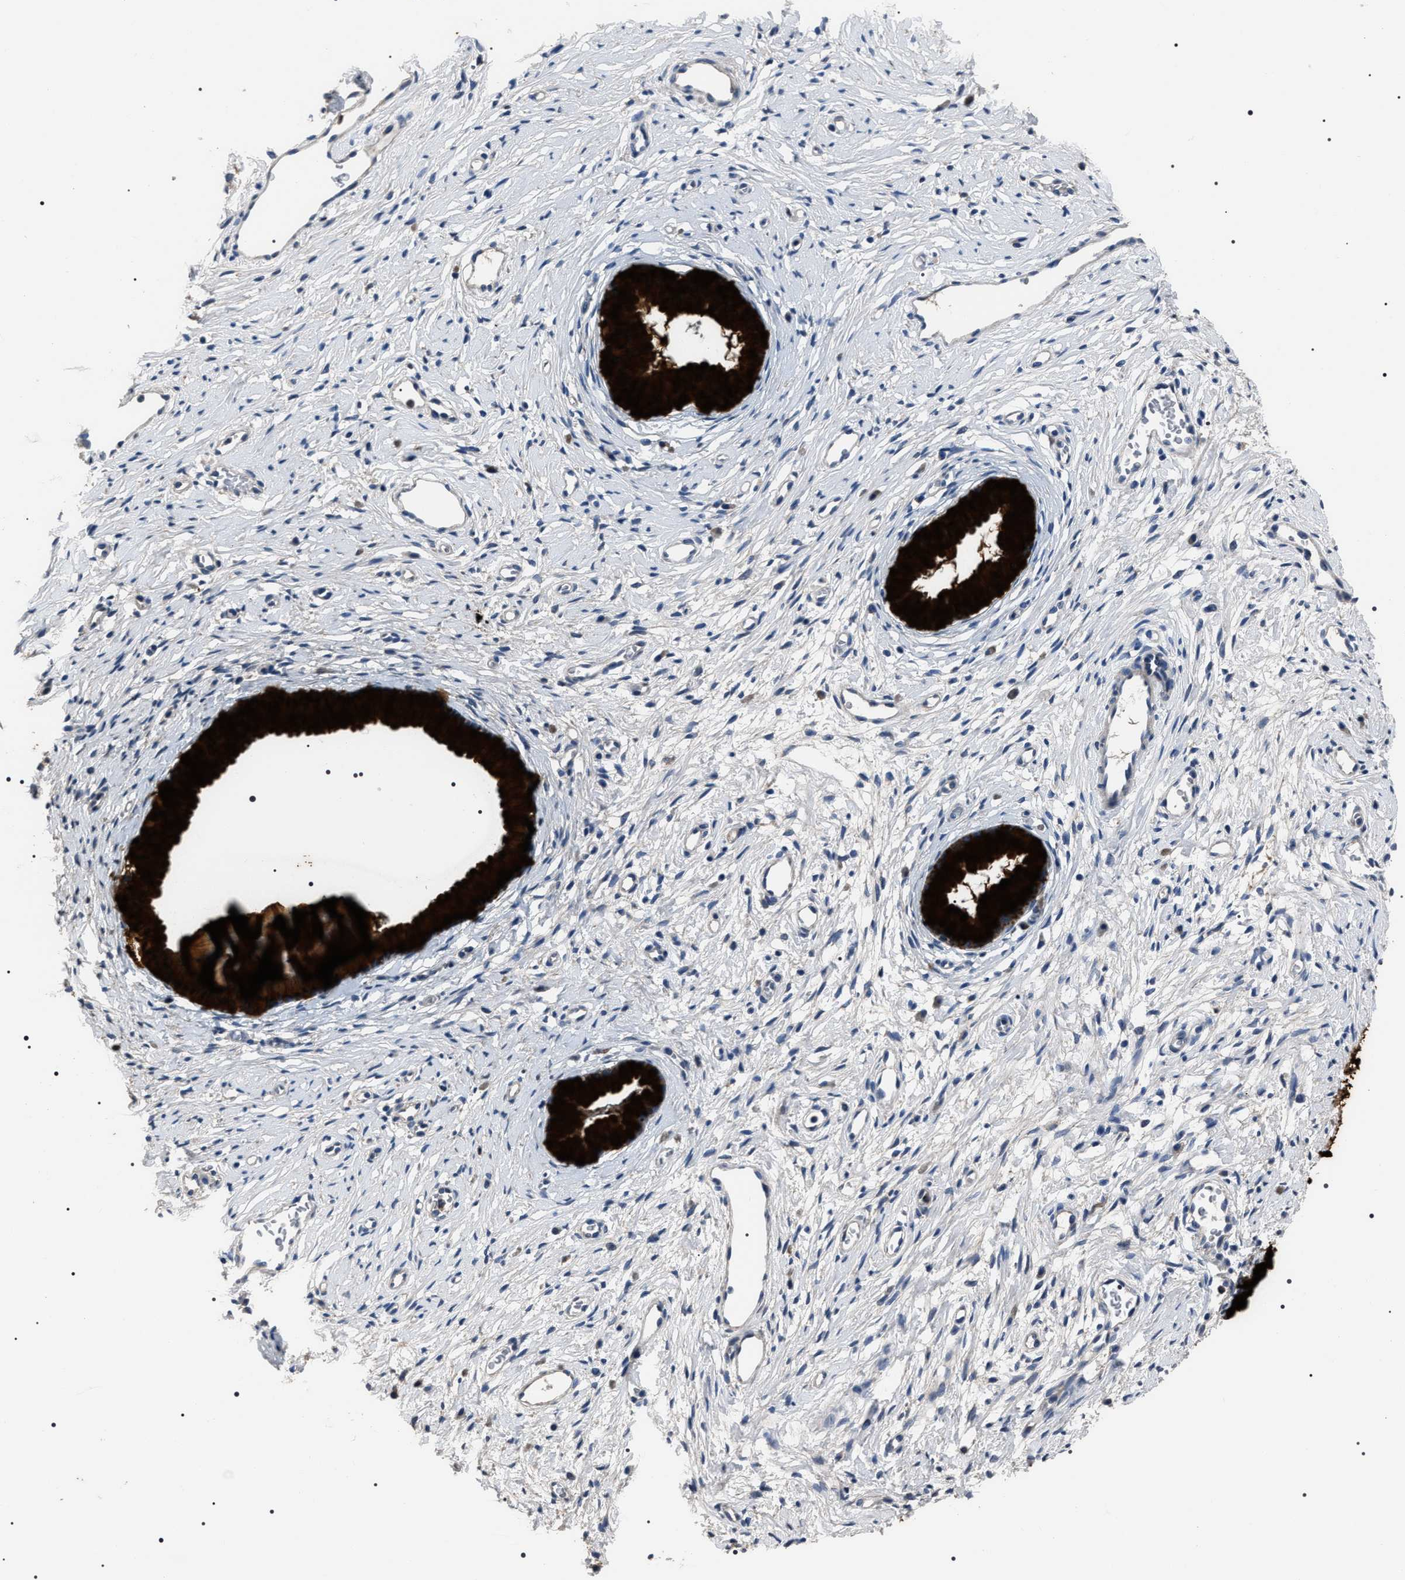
{"staining": {"intensity": "strong", "quantity": ">75%", "location": "cytoplasmic/membranous"}, "tissue": "cervix", "cell_type": "Glandular cells", "image_type": "normal", "snomed": [{"axis": "morphology", "description": "Normal tissue, NOS"}, {"axis": "topography", "description": "Cervix"}], "caption": "Brown immunohistochemical staining in unremarkable human cervix exhibits strong cytoplasmic/membranous positivity in about >75% of glandular cells. Immunohistochemistry (ihc) stains the protein in brown and the nuclei are stained blue.", "gene": "TRIM54", "patient": {"sex": "female", "age": 77}}